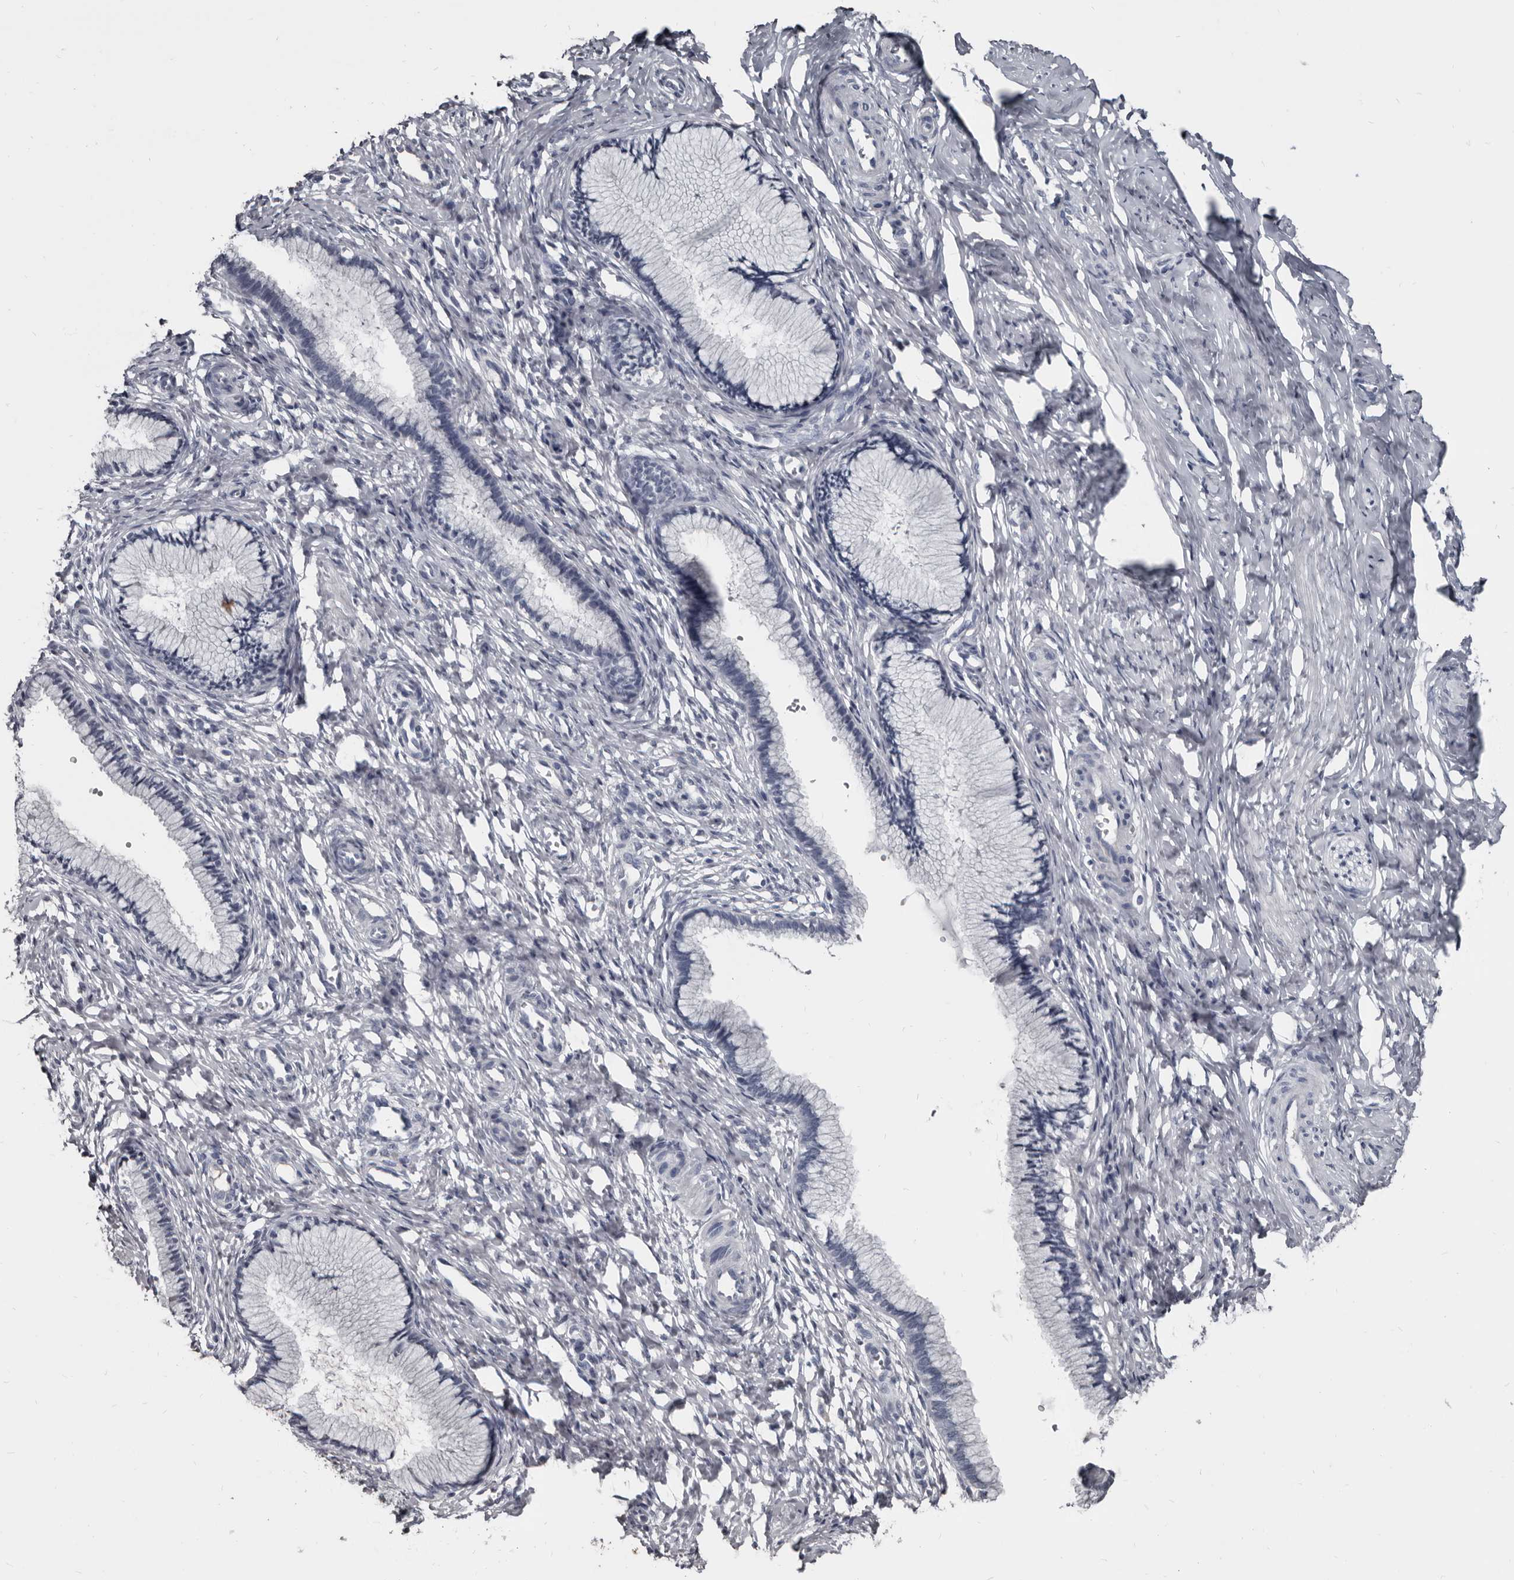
{"staining": {"intensity": "negative", "quantity": "none", "location": "none"}, "tissue": "cervix", "cell_type": "Glandular cells", "image_type": "normal", "snomed": [{"axis": "morphology", "description": "Normal tissue, NOS"}, {"axis": "topography", "description": "Cervix"}], "caption": "This micrograph is of benign cervix stained with immunohistochemistry to label a protein in brown with the nuclei are counter-stained blue. There is no positivity in glandular cells.", "gene": "GREB1", "patient": {"sex": "female", "age": 27}}